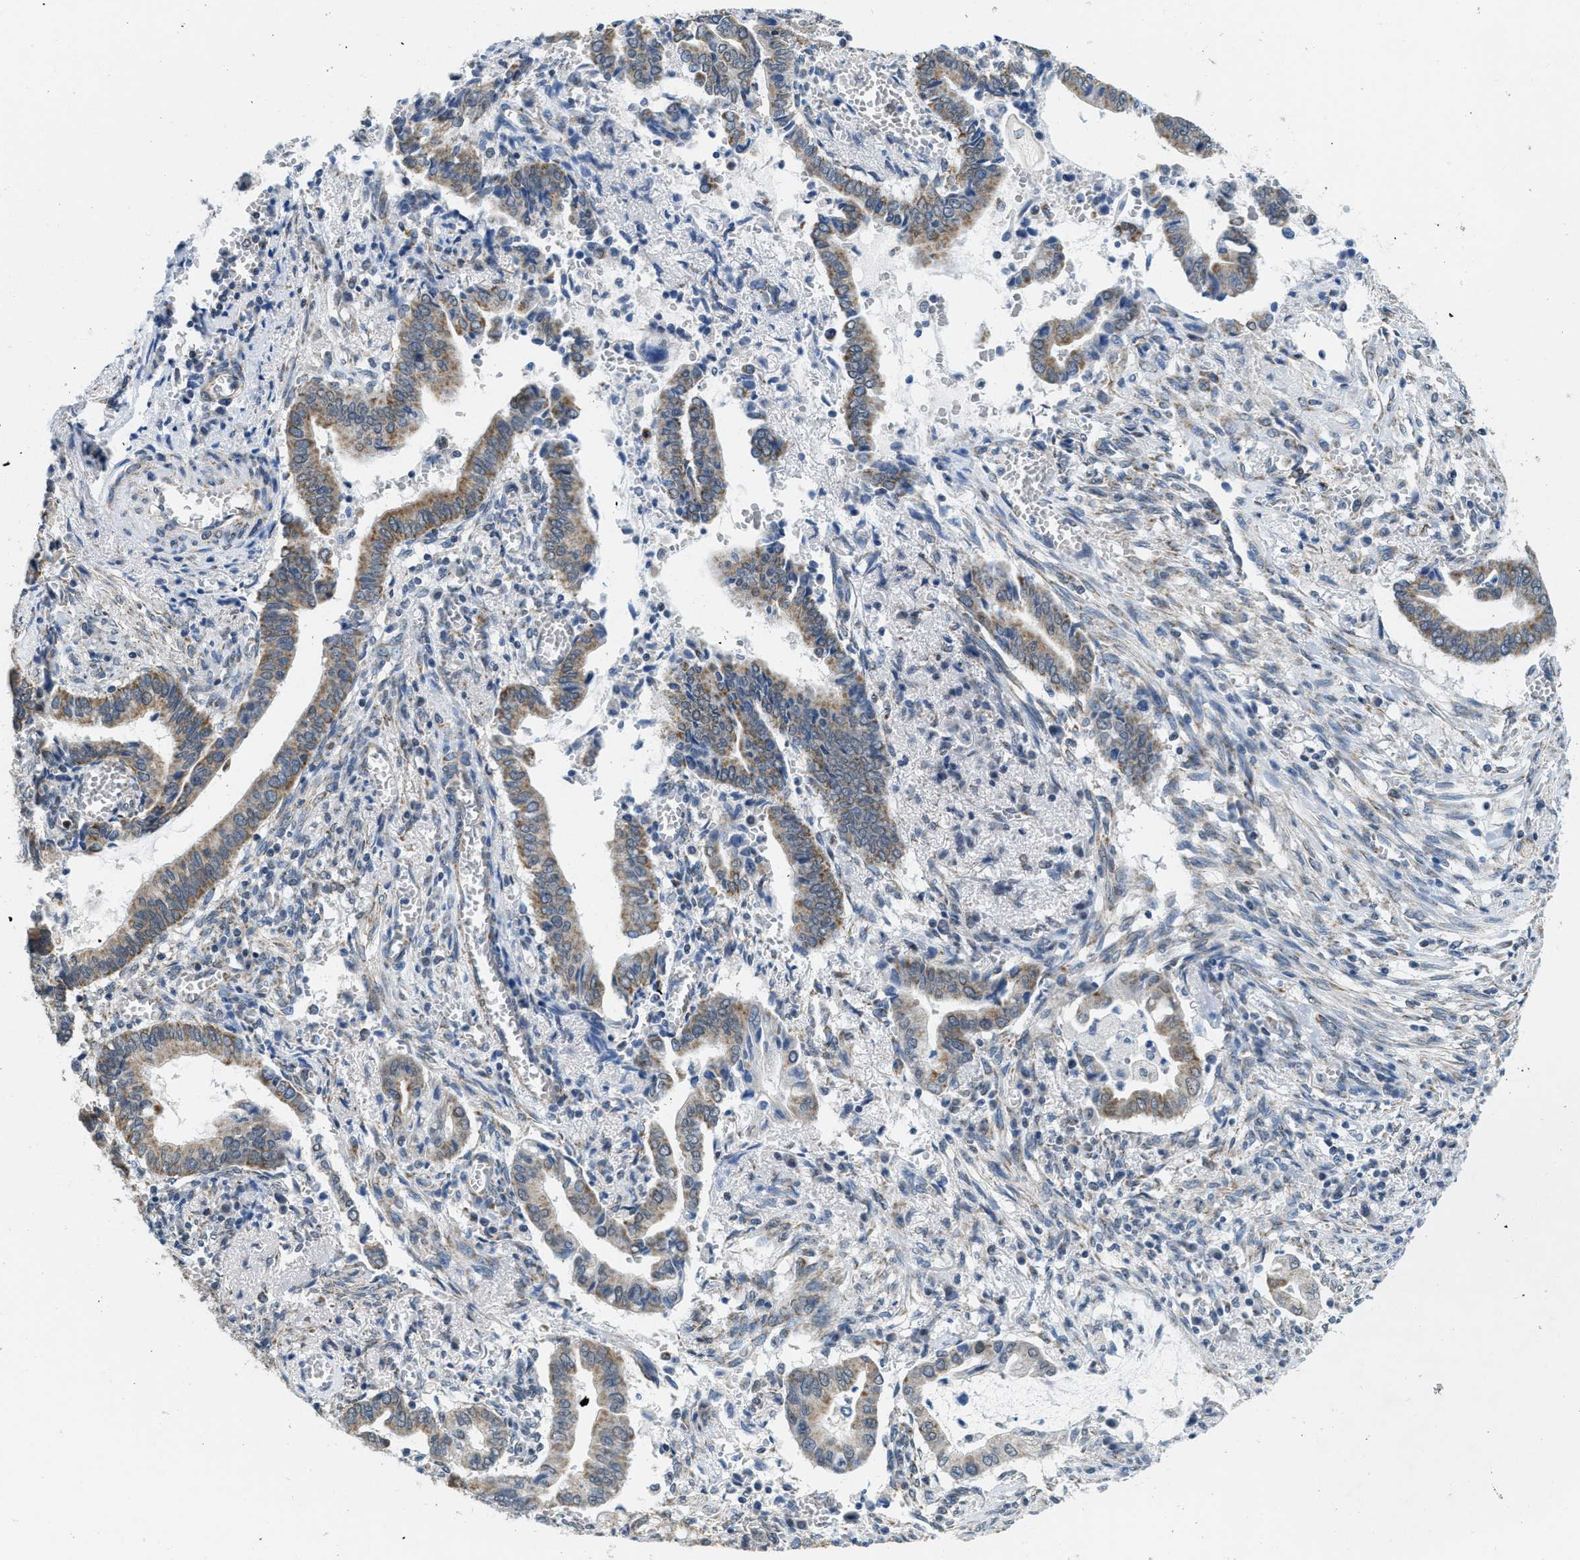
{"staining": {"intensity": "moderate", "quantity": ">75%", "location": "cytoplasmic/membranous"}, "tissue": "cervical cancer", "cell_type": "Tumor cells", "image_type": "cancer", "snomed": [{"axis": "morphology", "description": "Adenocarcinoma, NOS"}, {"axis": "topography", "description": "Cervix"}], "caption": "Immunohistochemistry (IHC) micrograph of cervical cancer stained for a protein (brown), which reveals medium levels of moderate cytoplasmic/membranous expression in approximately >75% of tumor cells.", "gene": "TOMM70", "patient": {"sex": "female", "age": 44}}